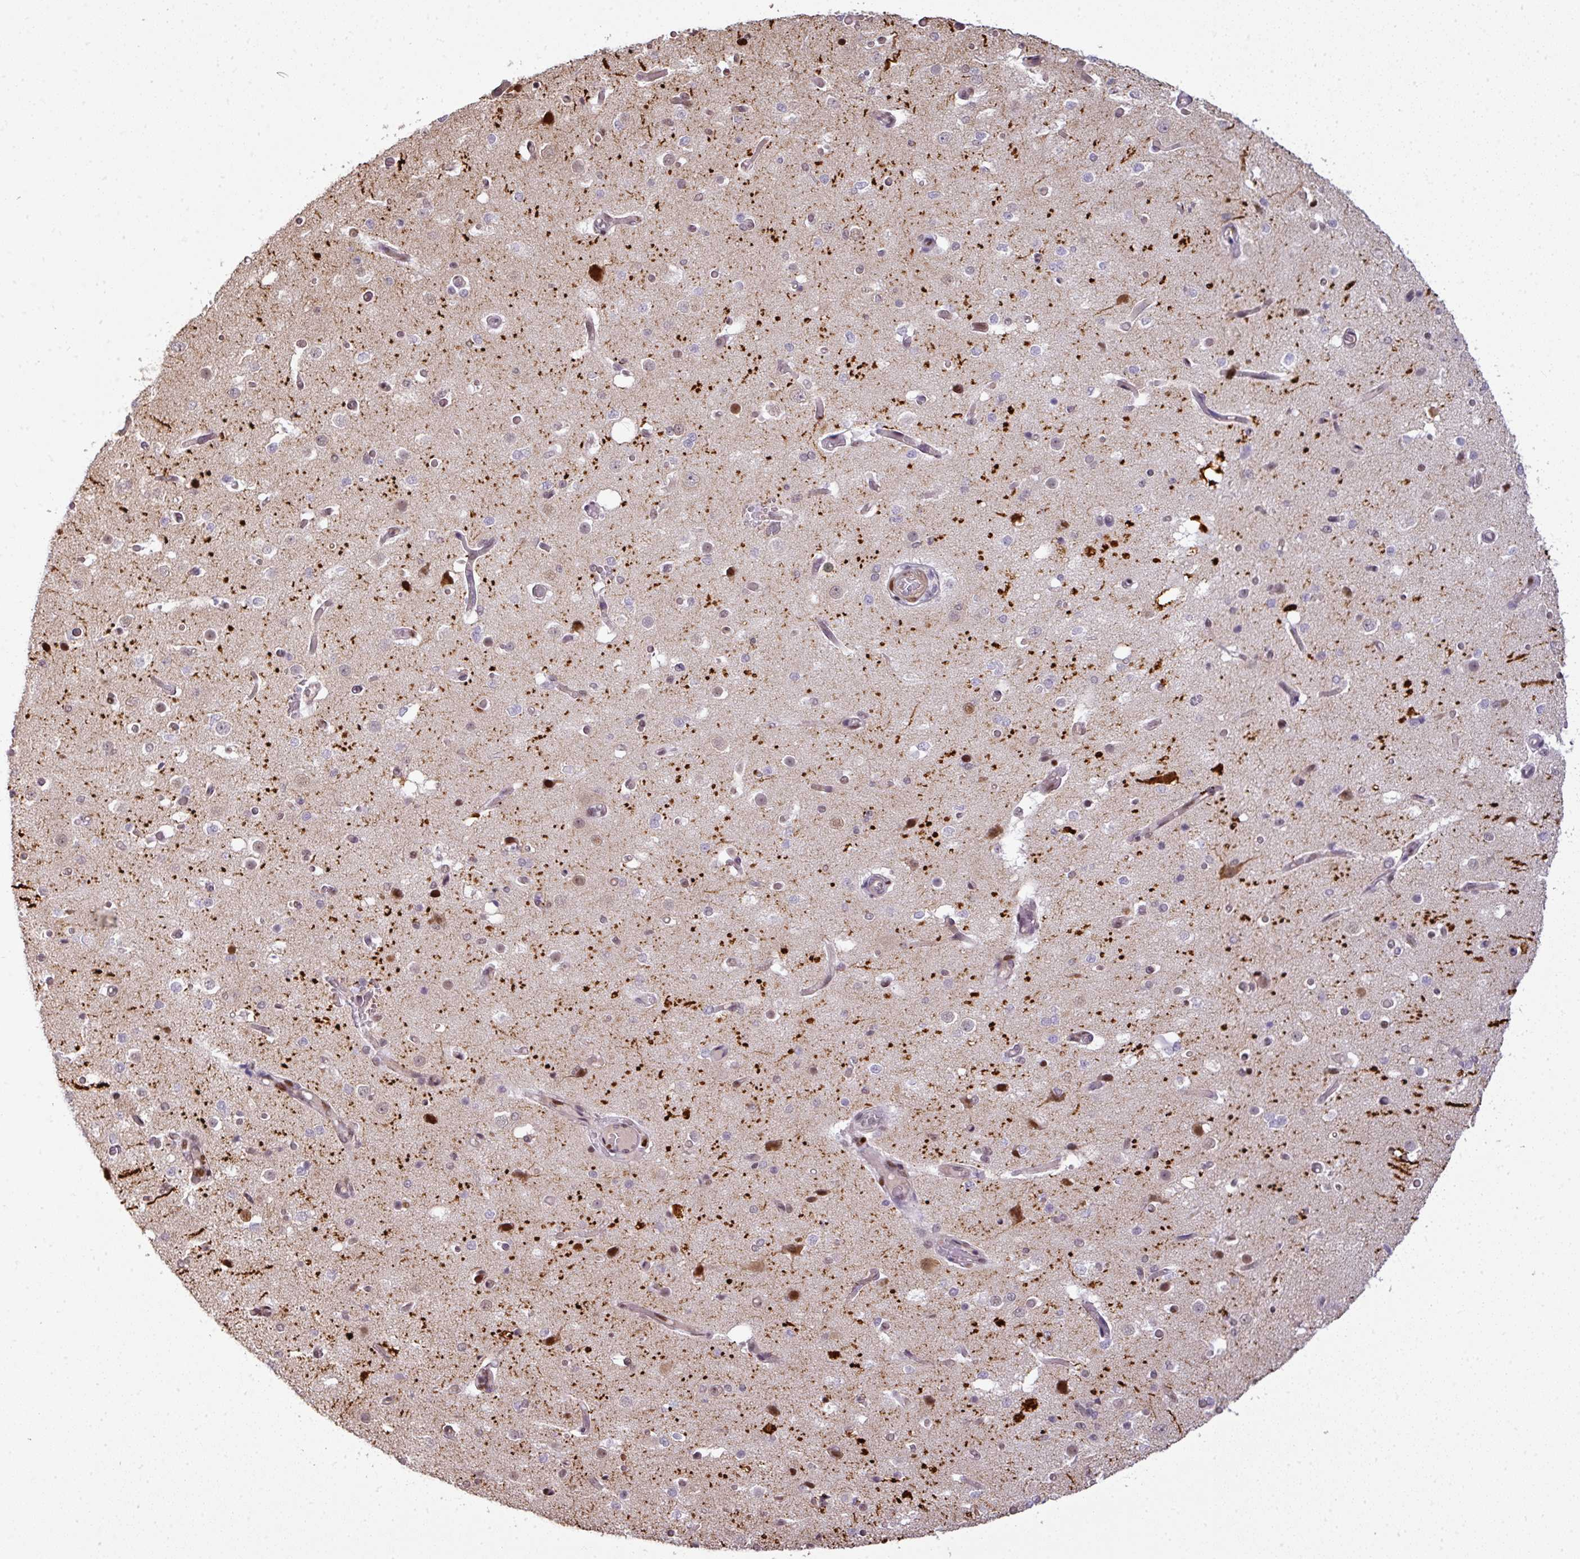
{"staining": {"intensity": "moderate", "quantity": "<25%", "location": "nuclear"}, "tissue": "cerebral cortex", "cell_type": "Endothelial cells", "image_type": "normal", "snomed": [{"axis": "morphology", "description": "Normal tissue, NOS"}, {"axis": "morphology", "description": "Inflammation, NOS"}, {"axis": "topography", "description": "Cerebral cortex"}], "caption": "Normal cerebral cortex was stained to show a protein in brown. There is low levels of moderate nuclear positivity in about <25% of endothelial cells.", "gene": "MYSM1", "patient": {"sex": "male", "age": 6}}